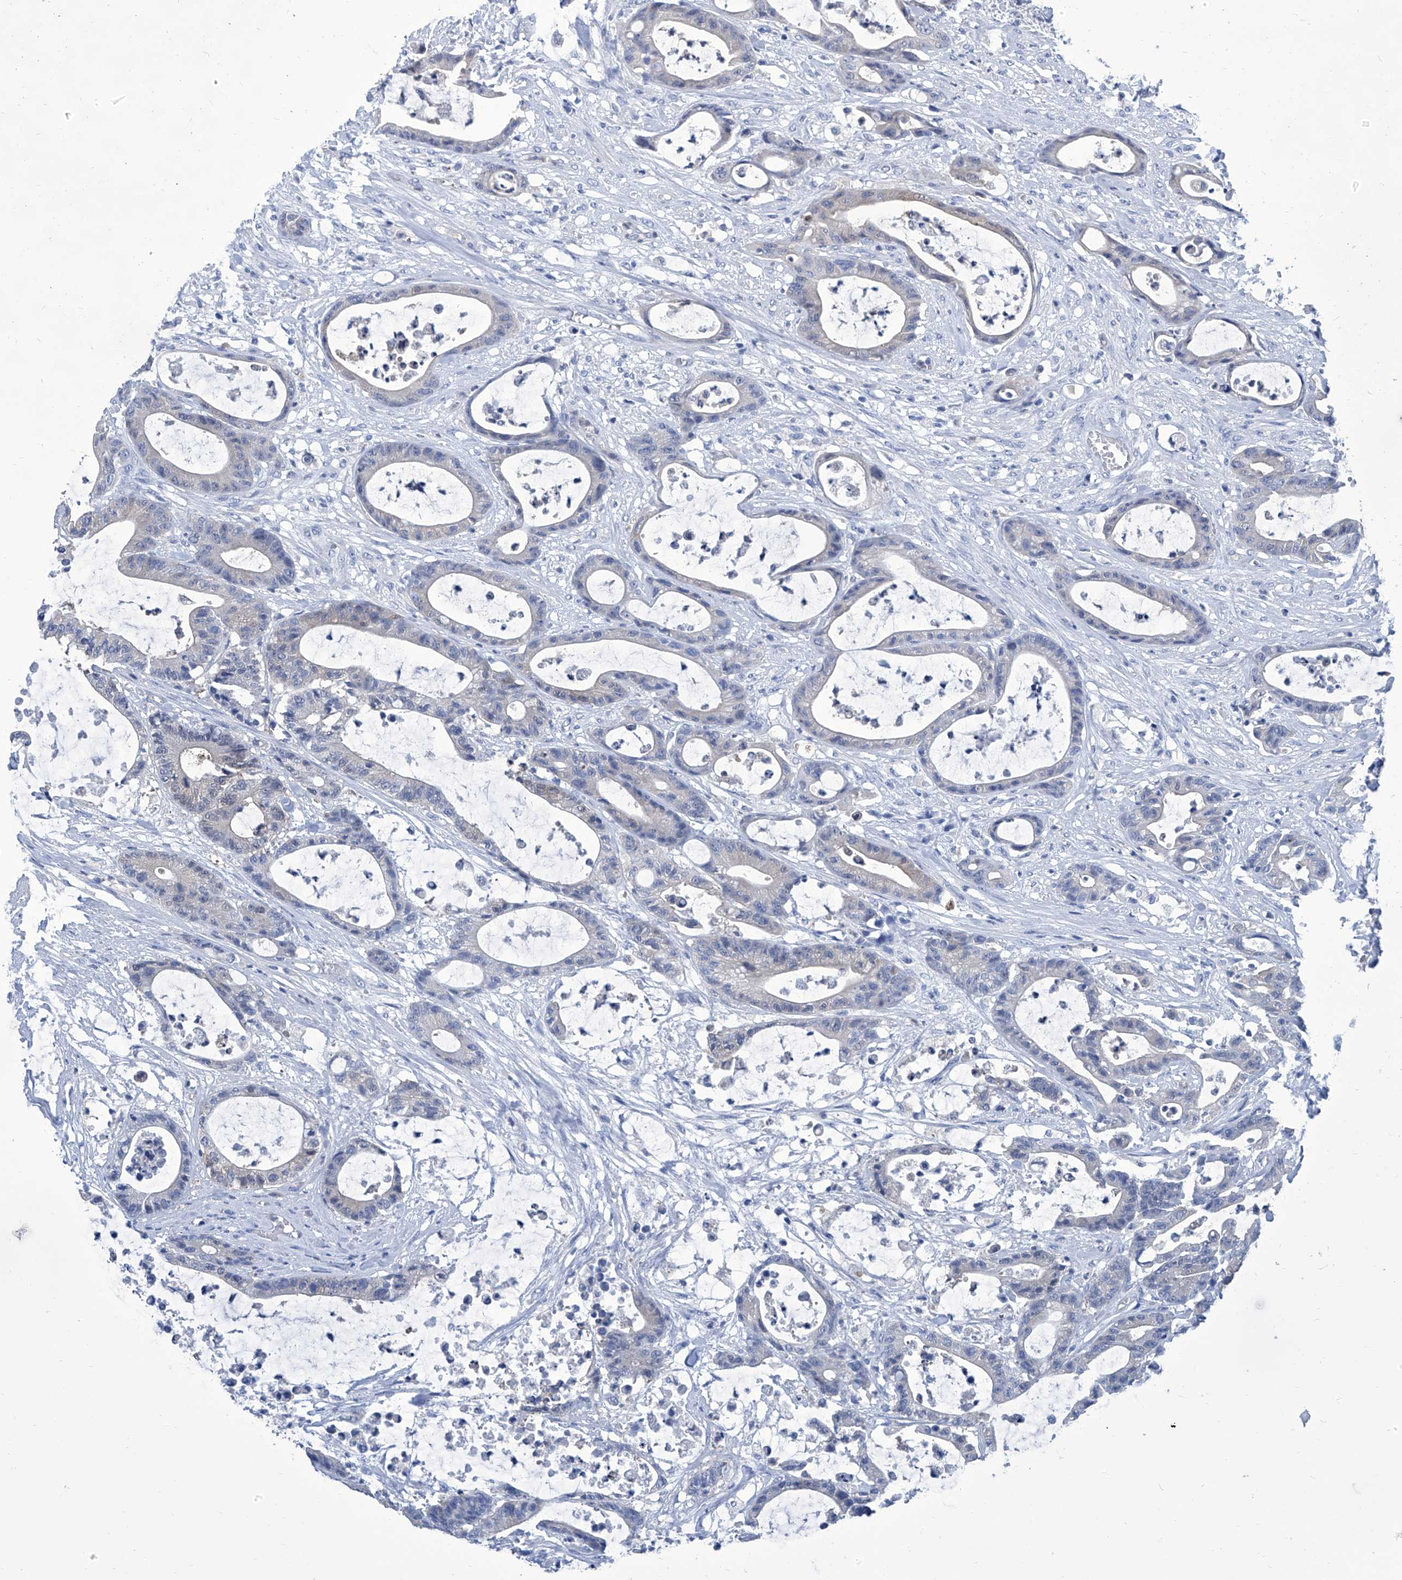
{"staining": {"intensity": "negative", "quantity": "none", "location": "none"}, "tissue": "colorectal cancer", "cell_type": "Tumor cells", "image_type": "cancer", "snomed": [{"axis": "morphology", "description": "Adenocarcinoma, NOS"}, {"axis": "topography", "description": "Colon"}], "caption": "A micrograph of human colorectal adenocarcinoma is negative for staining in tumor cells.", "gene": "IMPA2", "patient": {"sex": "female", "age": 84}}